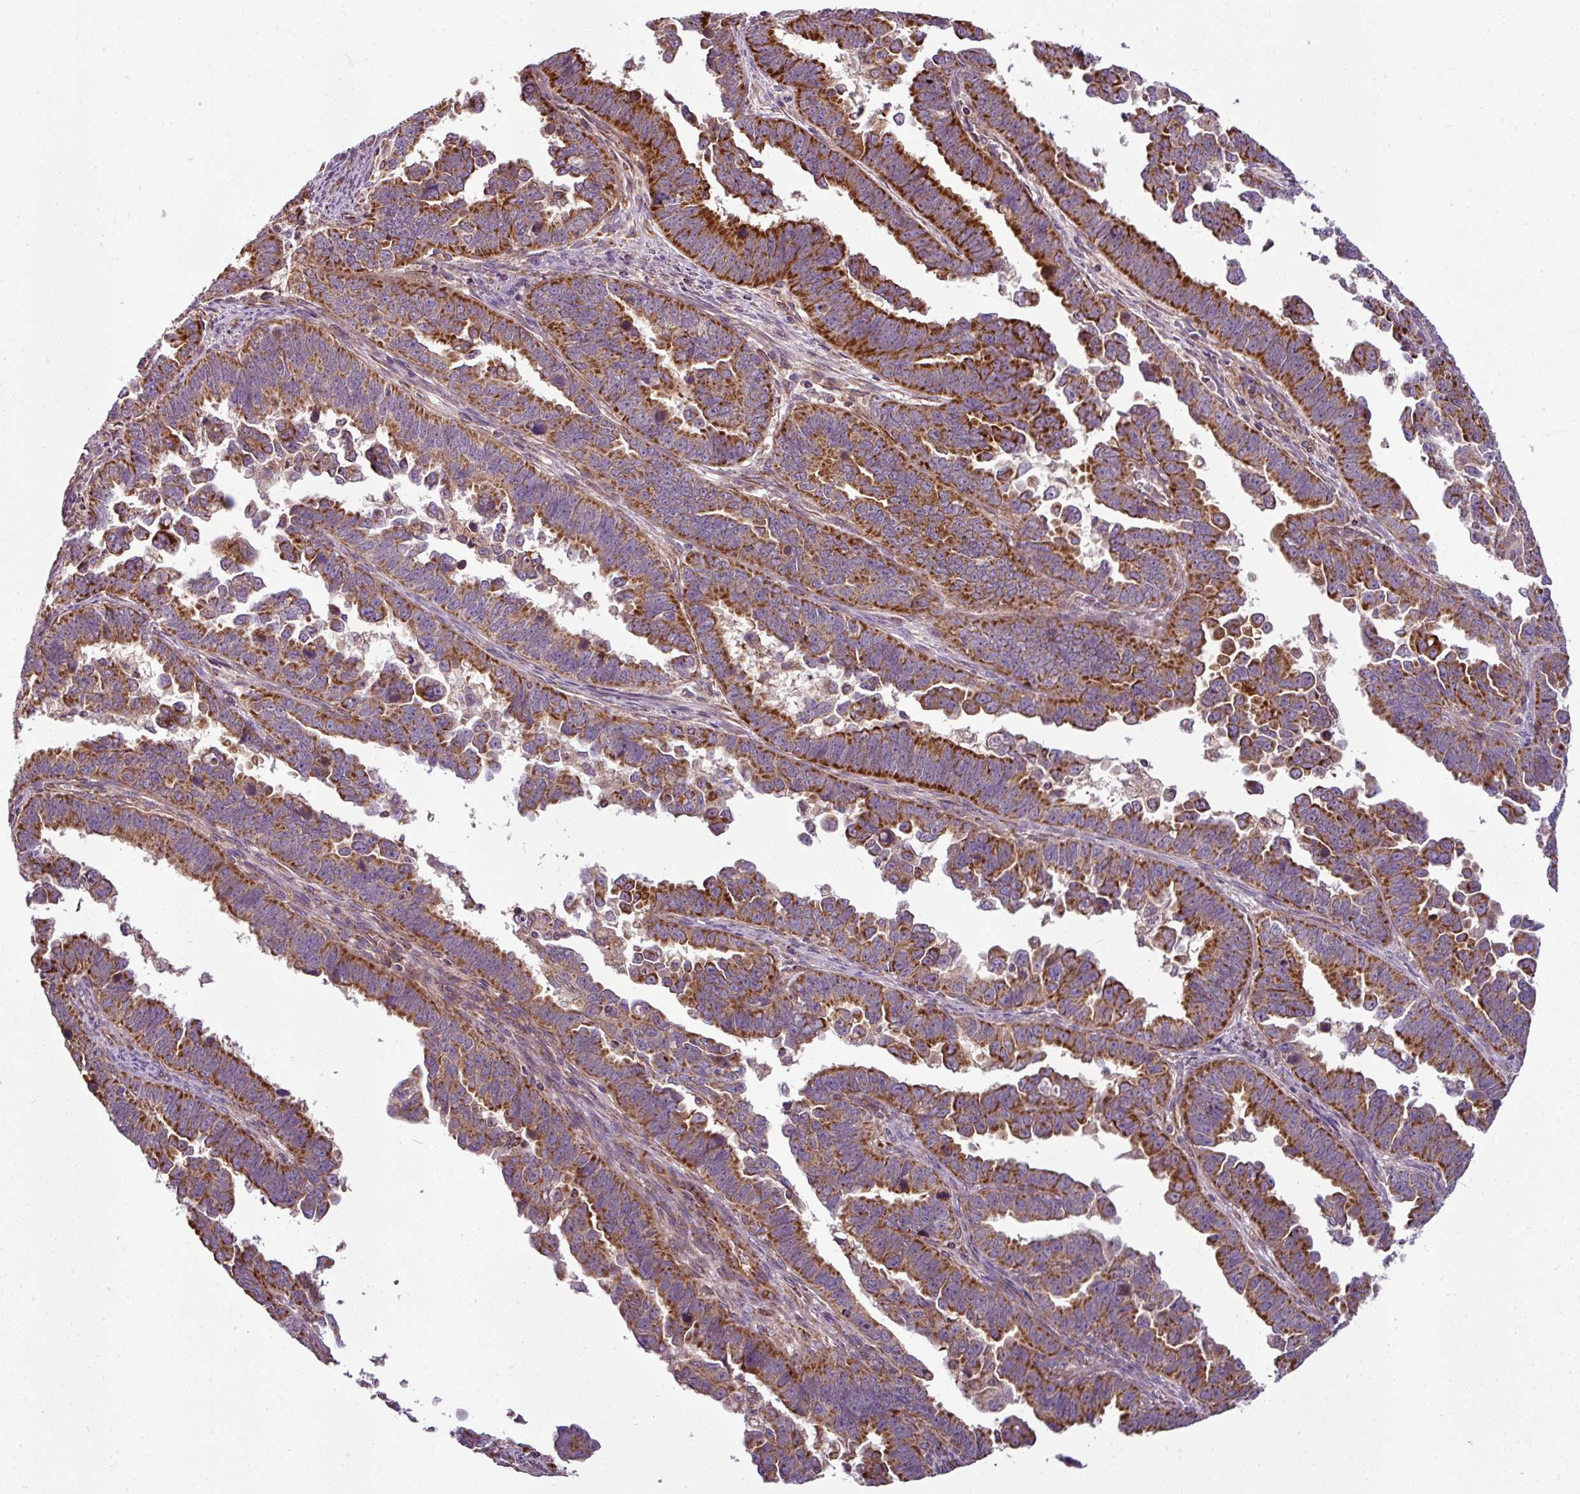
{"staining": {"intensity": "strong", "quantity": ">75%", "location": "cytoplasmic/membranous"}, "tissue": "endometrial cancer", "cell_type": "Tumor cells", "image_type": "cancer", "snomed": [{"axis": "morphology", "description": "Adenocarcinoma, NOS"}, {"axis": "topography", "description": "Endometrium"}], "caption": "A high amount of strong cytoplasmic/membranous expression is identified in approximately >75% of tumor cells in adenocarcinoma (endometrial) tissue. Using DAB (3,3'-diaminobenzidine) (brown) and hematoxylin (blue) stains, captured at high magnification using brightfield microscopy.", "gene": "PRELID3B", "patient": {"sex": "female", "age": 75}}